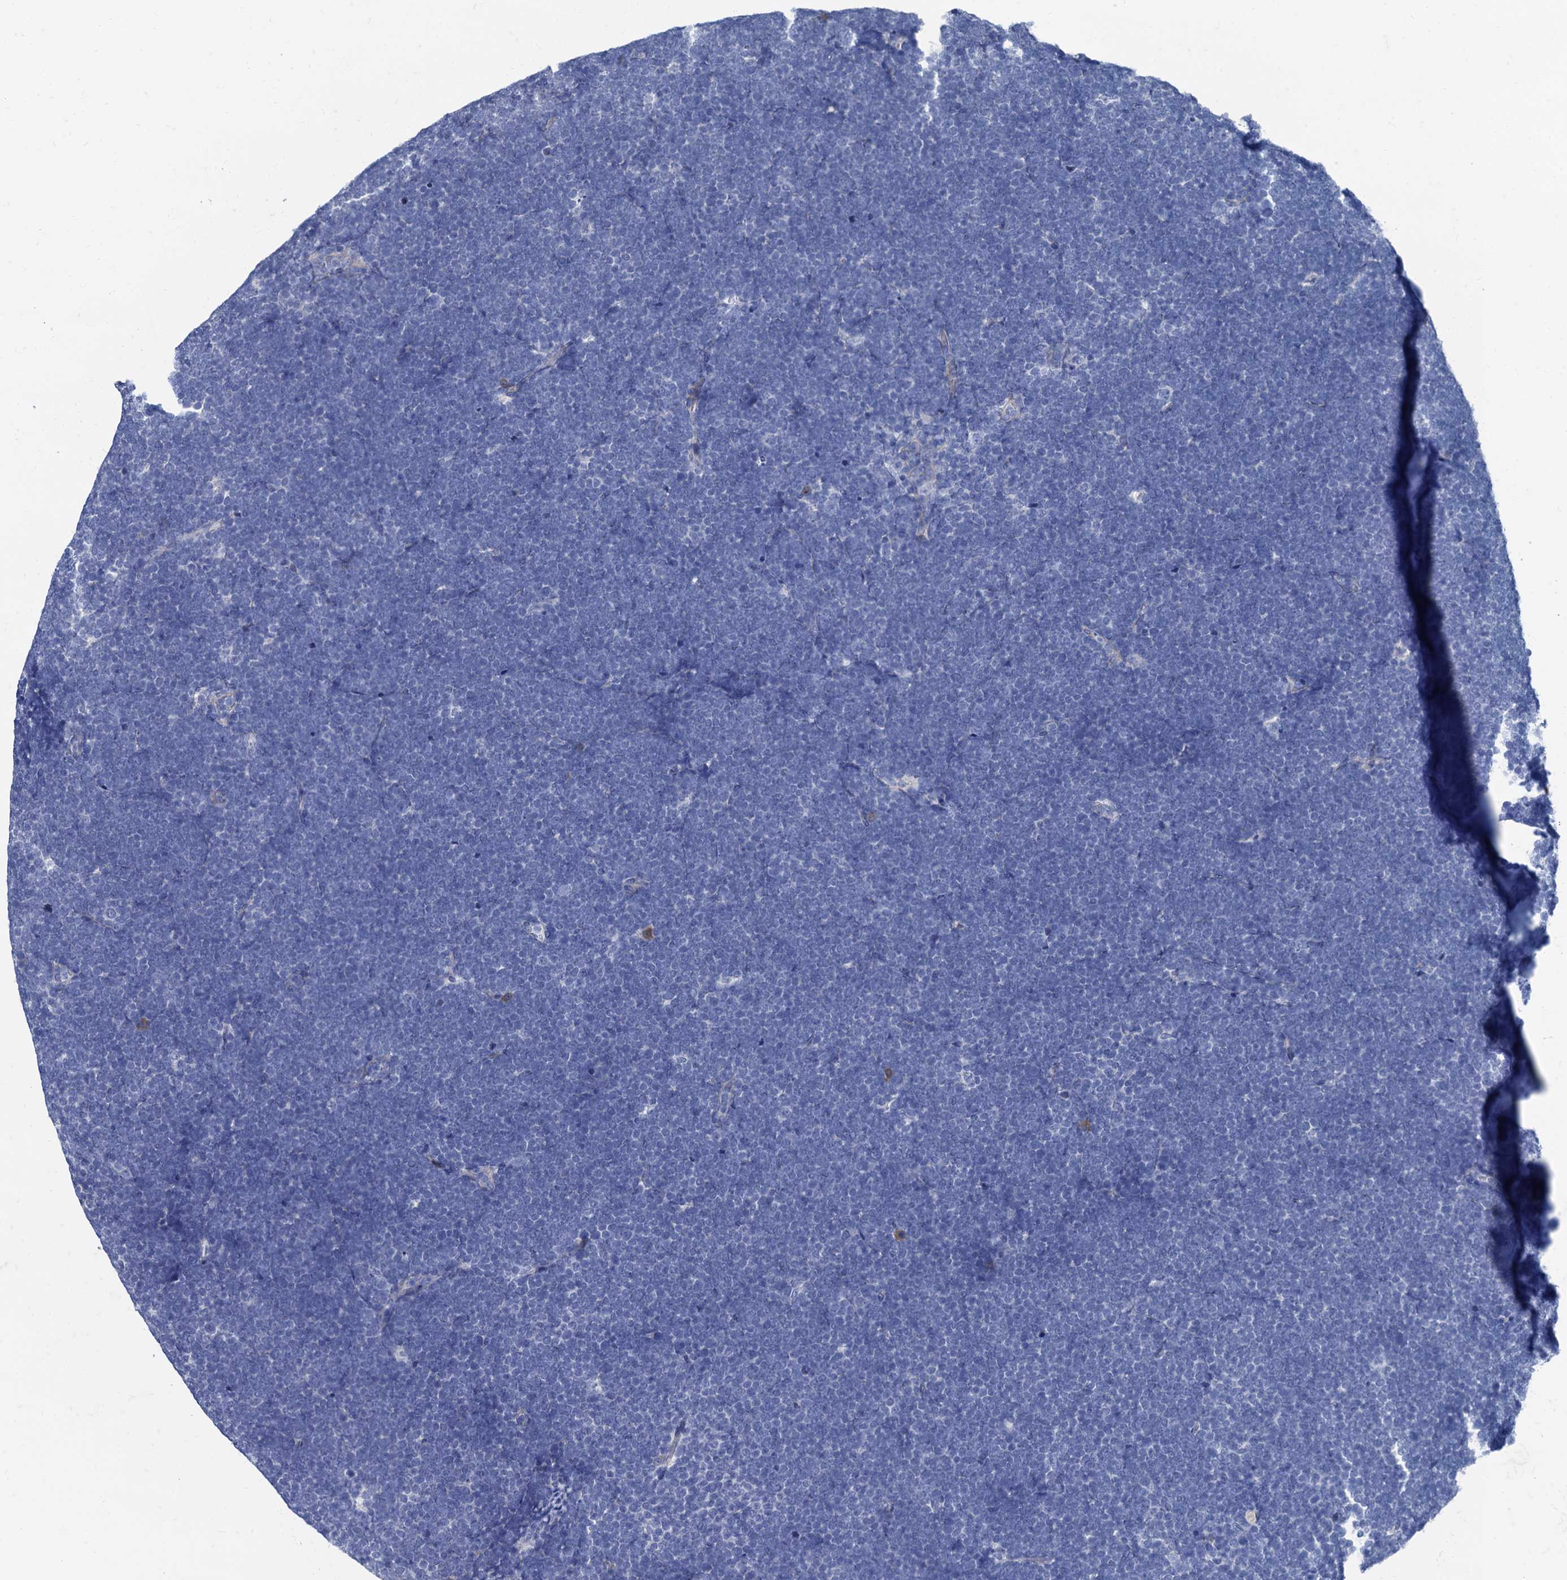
{"staining": {"intensity": "negative", "quantity": "none", "location": "none"}, "tissue": "lymphoma", "cell_type": "Tumor cells", "image_type": "cancer", "snomed": [{"axis": "morphology", "description": "Malignant lymphoma, non-Hodgkin's type, High grade"}, {"axis": "topography", "description": "Lymph node"}], "caption": "An image of lymphoma stained for a protein demonstrates no brown staining in tumor cells. (DAB (3,3'-diaminobenzidine) IHC, high magnification).", "gene": "FOXR2", "patient": {"sex": "male", "age": 13}}